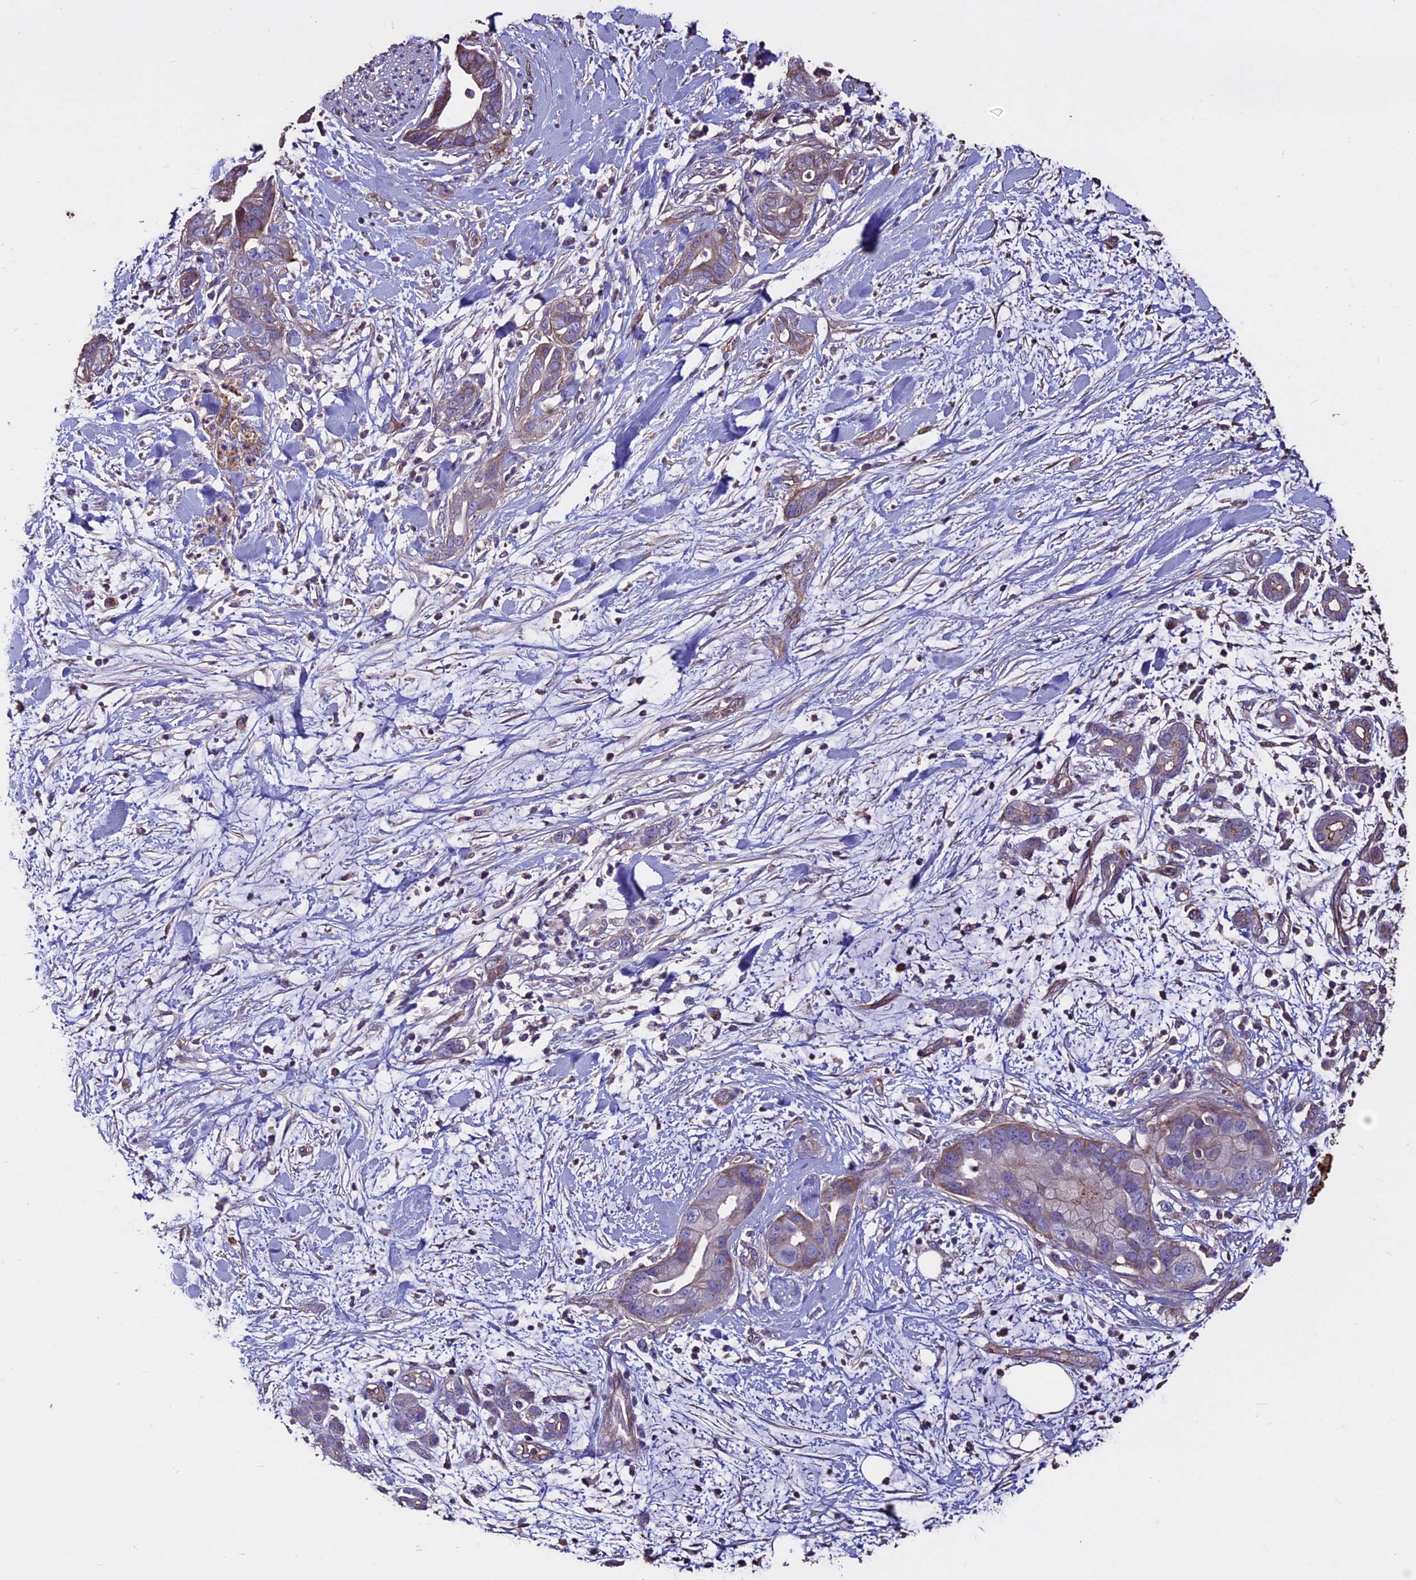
{"staining": {"intensity": "moderate", "quantity": "<25%", "location": "cytoplasmic/membranous"}, "tissue": "pancreatic cancer", "cell_type": "Tumor cells", "image_type": "cancer", "snomed": [{"axis": "morphology", "description": "Adenocarcinoma, NOS"}, {"axis": "topography", "description": "Pancreas"}], "caption": "An image showing moderate cytoplasmic/membranous staining in approximately <25% of tumor cells in pancreatic cancer (adenocarcinoma), as visualized by brown immunohistochemical staining.", "gene": "USB1", "patient": {"sex": "female", "age": 78}}